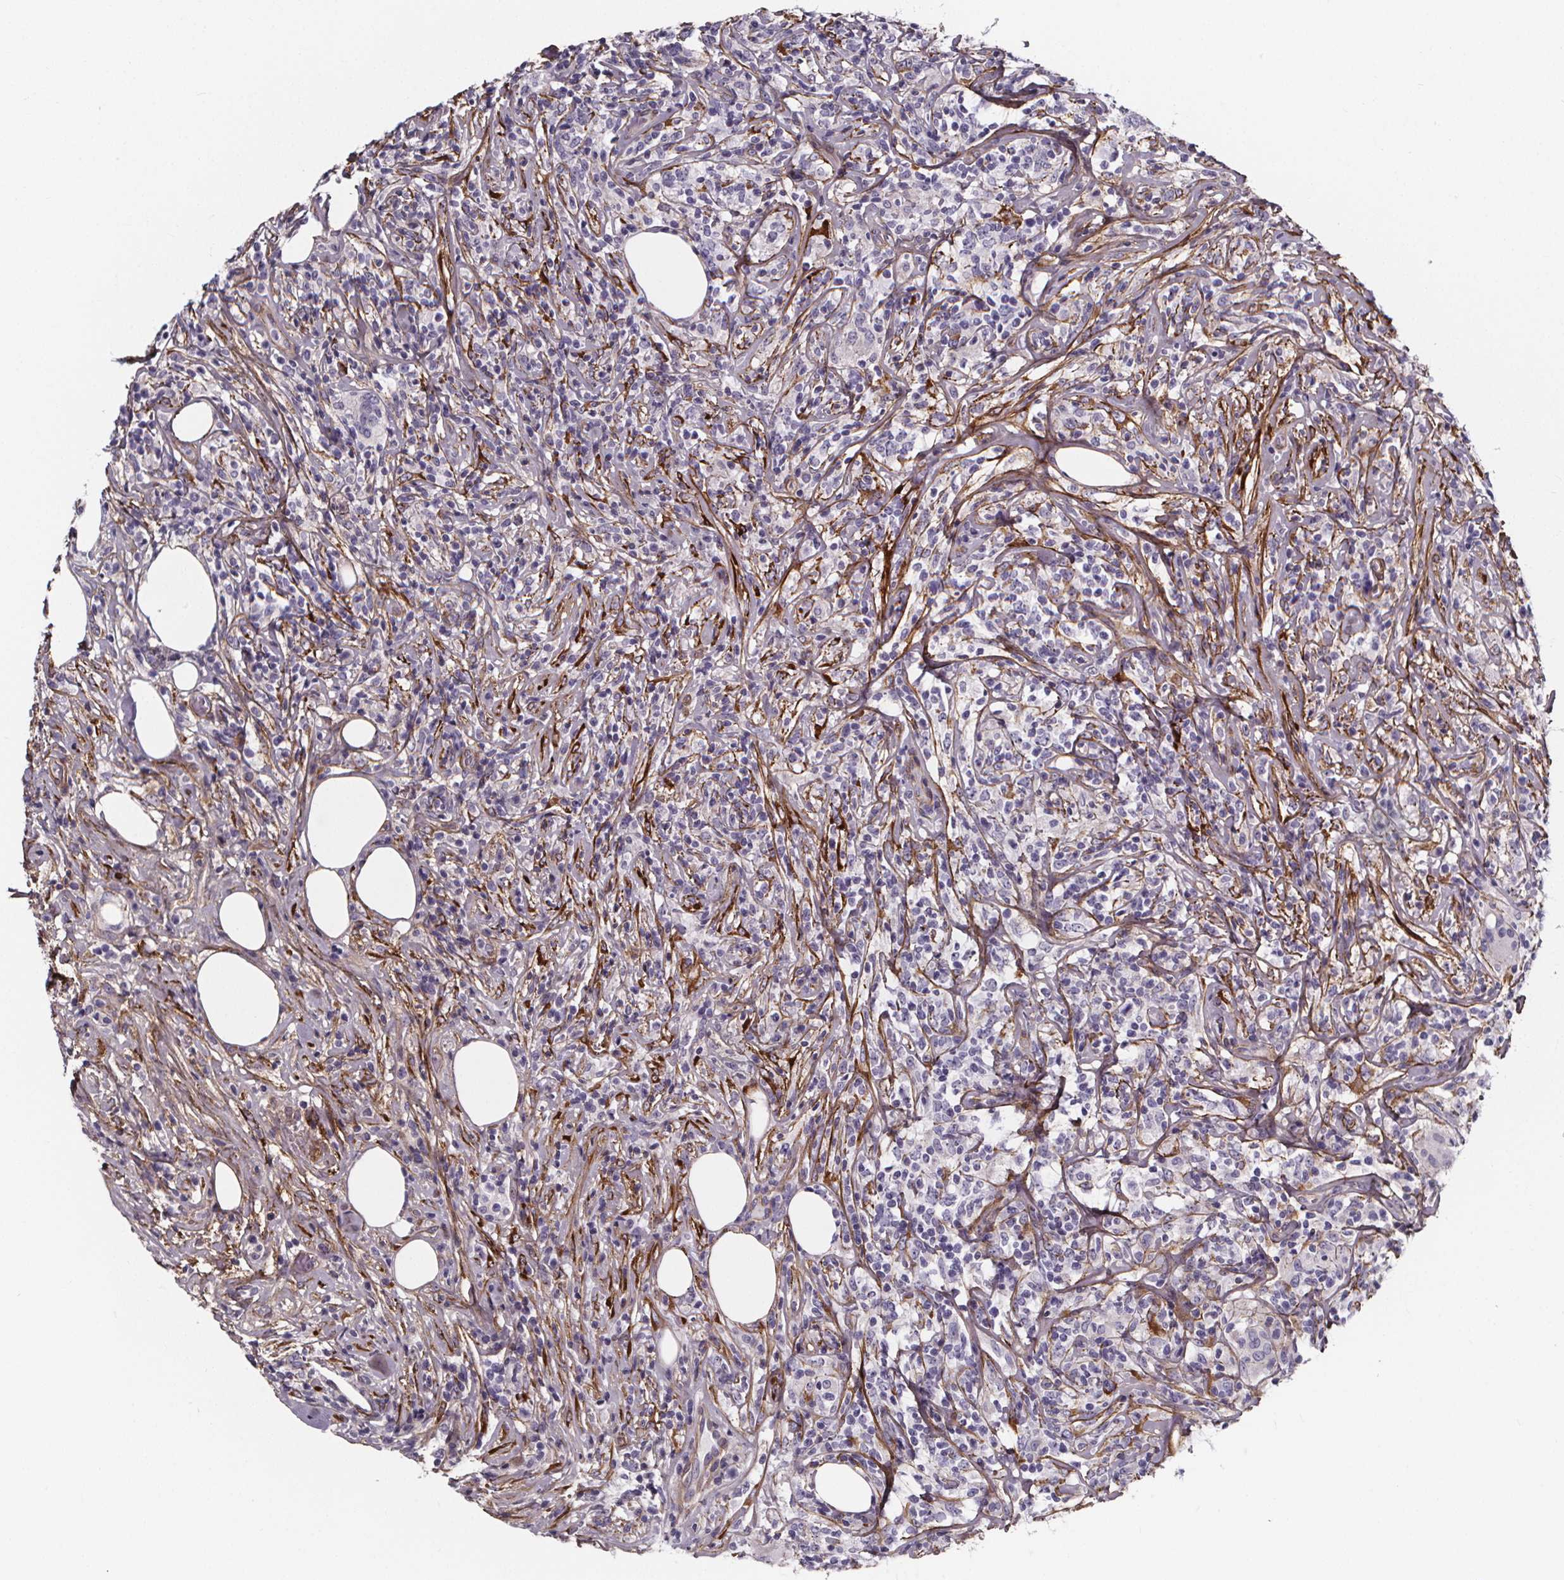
{"staining": {"intensity": "negative", "quantity": "none", "location": "none"}, "tissue": "lymphoma", "cell_type": "Tumor cells", "image_type": "cancer", "snomed": [{"axis": "morphology", "description": "Malignant lymphoma, non-Hodgkin's type, High grade"}, {"axis": "topography", "description": "Lymph node"}], "caption": "Image shows no significant protein staining in tumor cells of lymphoma.", "gene": "AEBP1", "patient": {"sex": "female", "age": 84}}